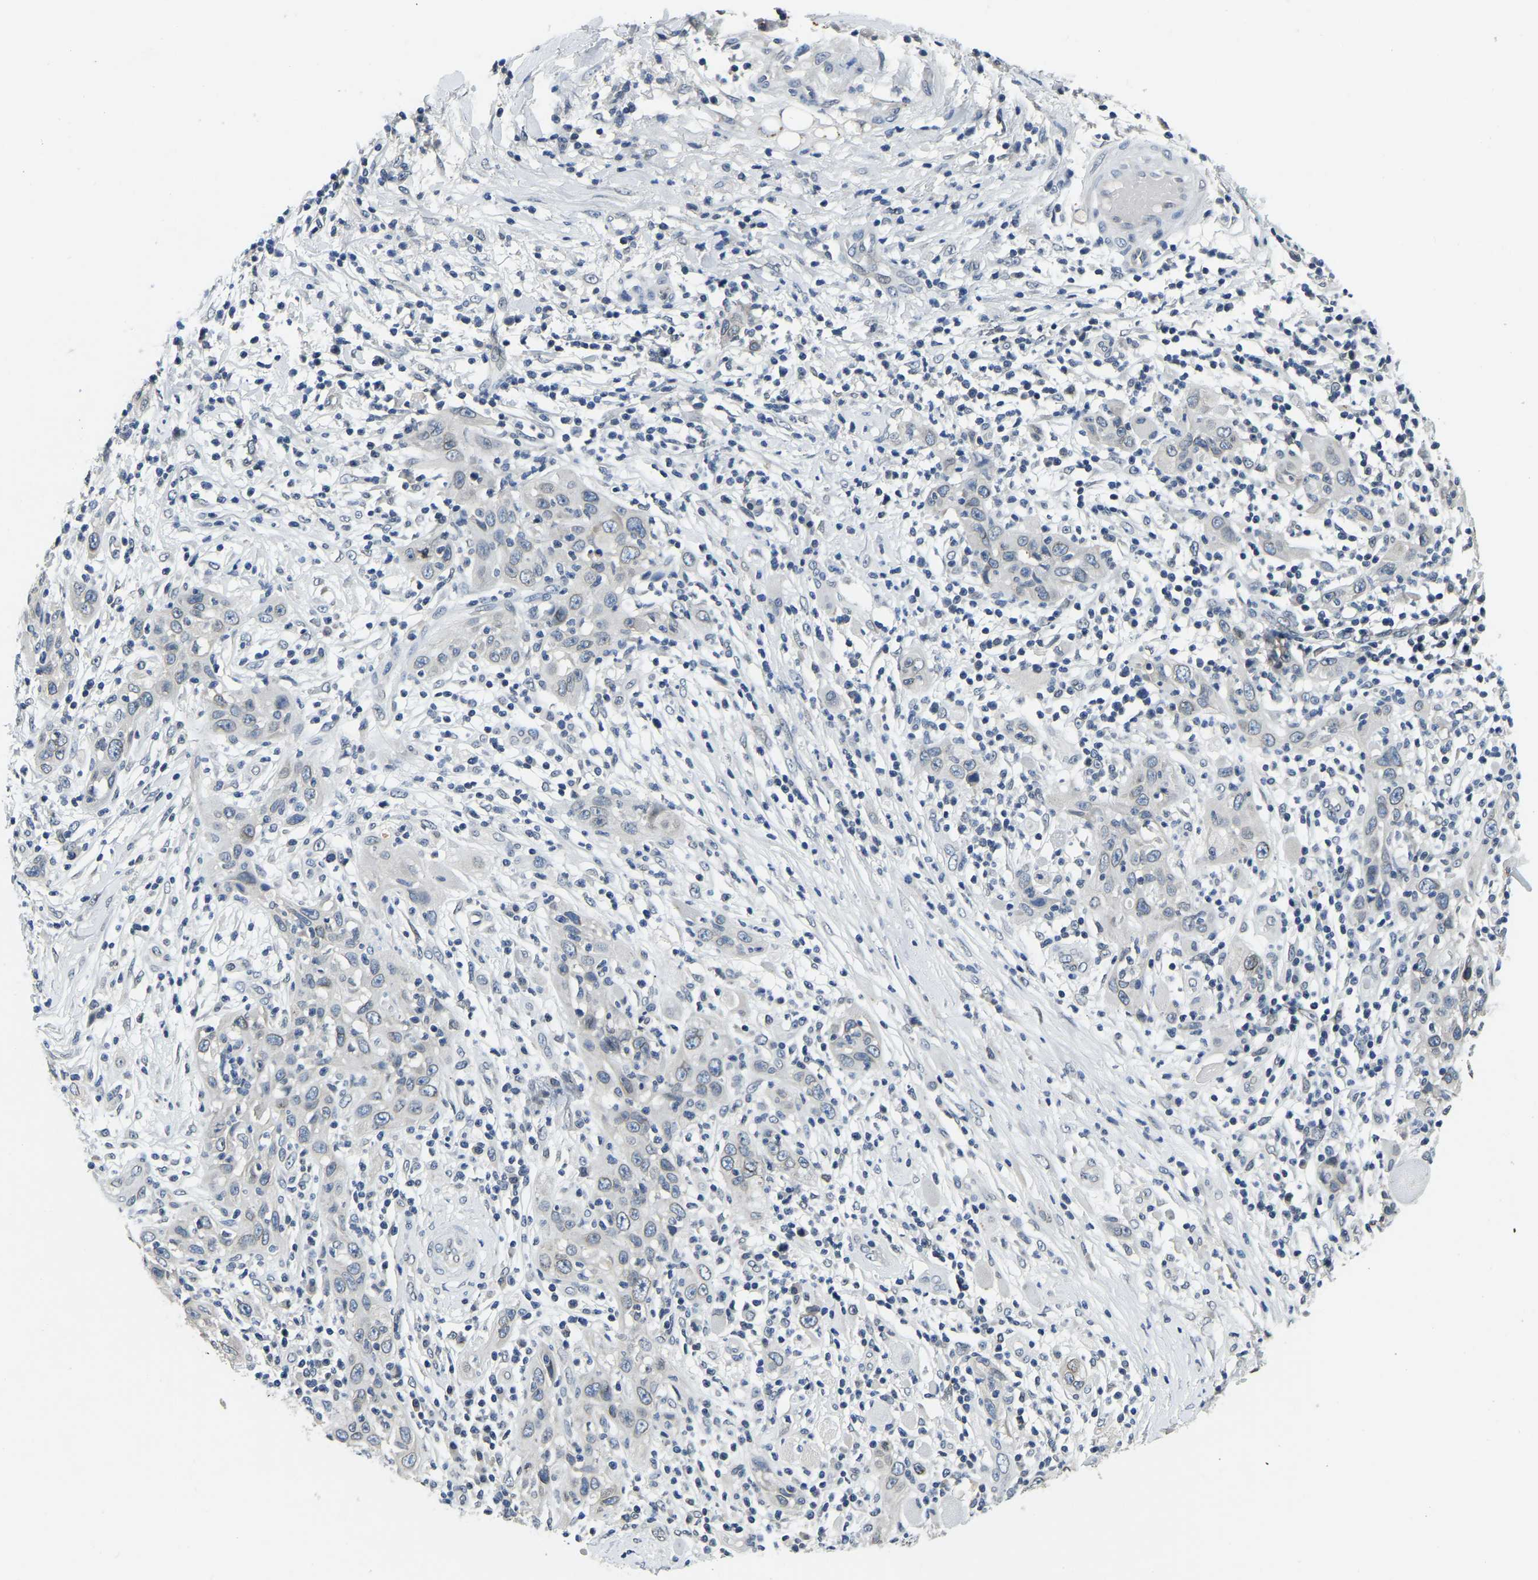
{"staining": {"intensity": "negative", "quantity": "none", "location": "none"}, "tissue": "skin cancer", "cell_type": "Tumor cells", "image_type": "cancer", "snomed": [{"axis": "morphology", "description": "Squamous cell carcinoma, NOS"}, {"axis": "topography", "description": "Skin"}], "caption": "Image shows no protein expression in tumor cells of skin squamous cell carcinoma tissue.", "gene": "RANBP2", "patient": {"sex": "female", "age": 88}}